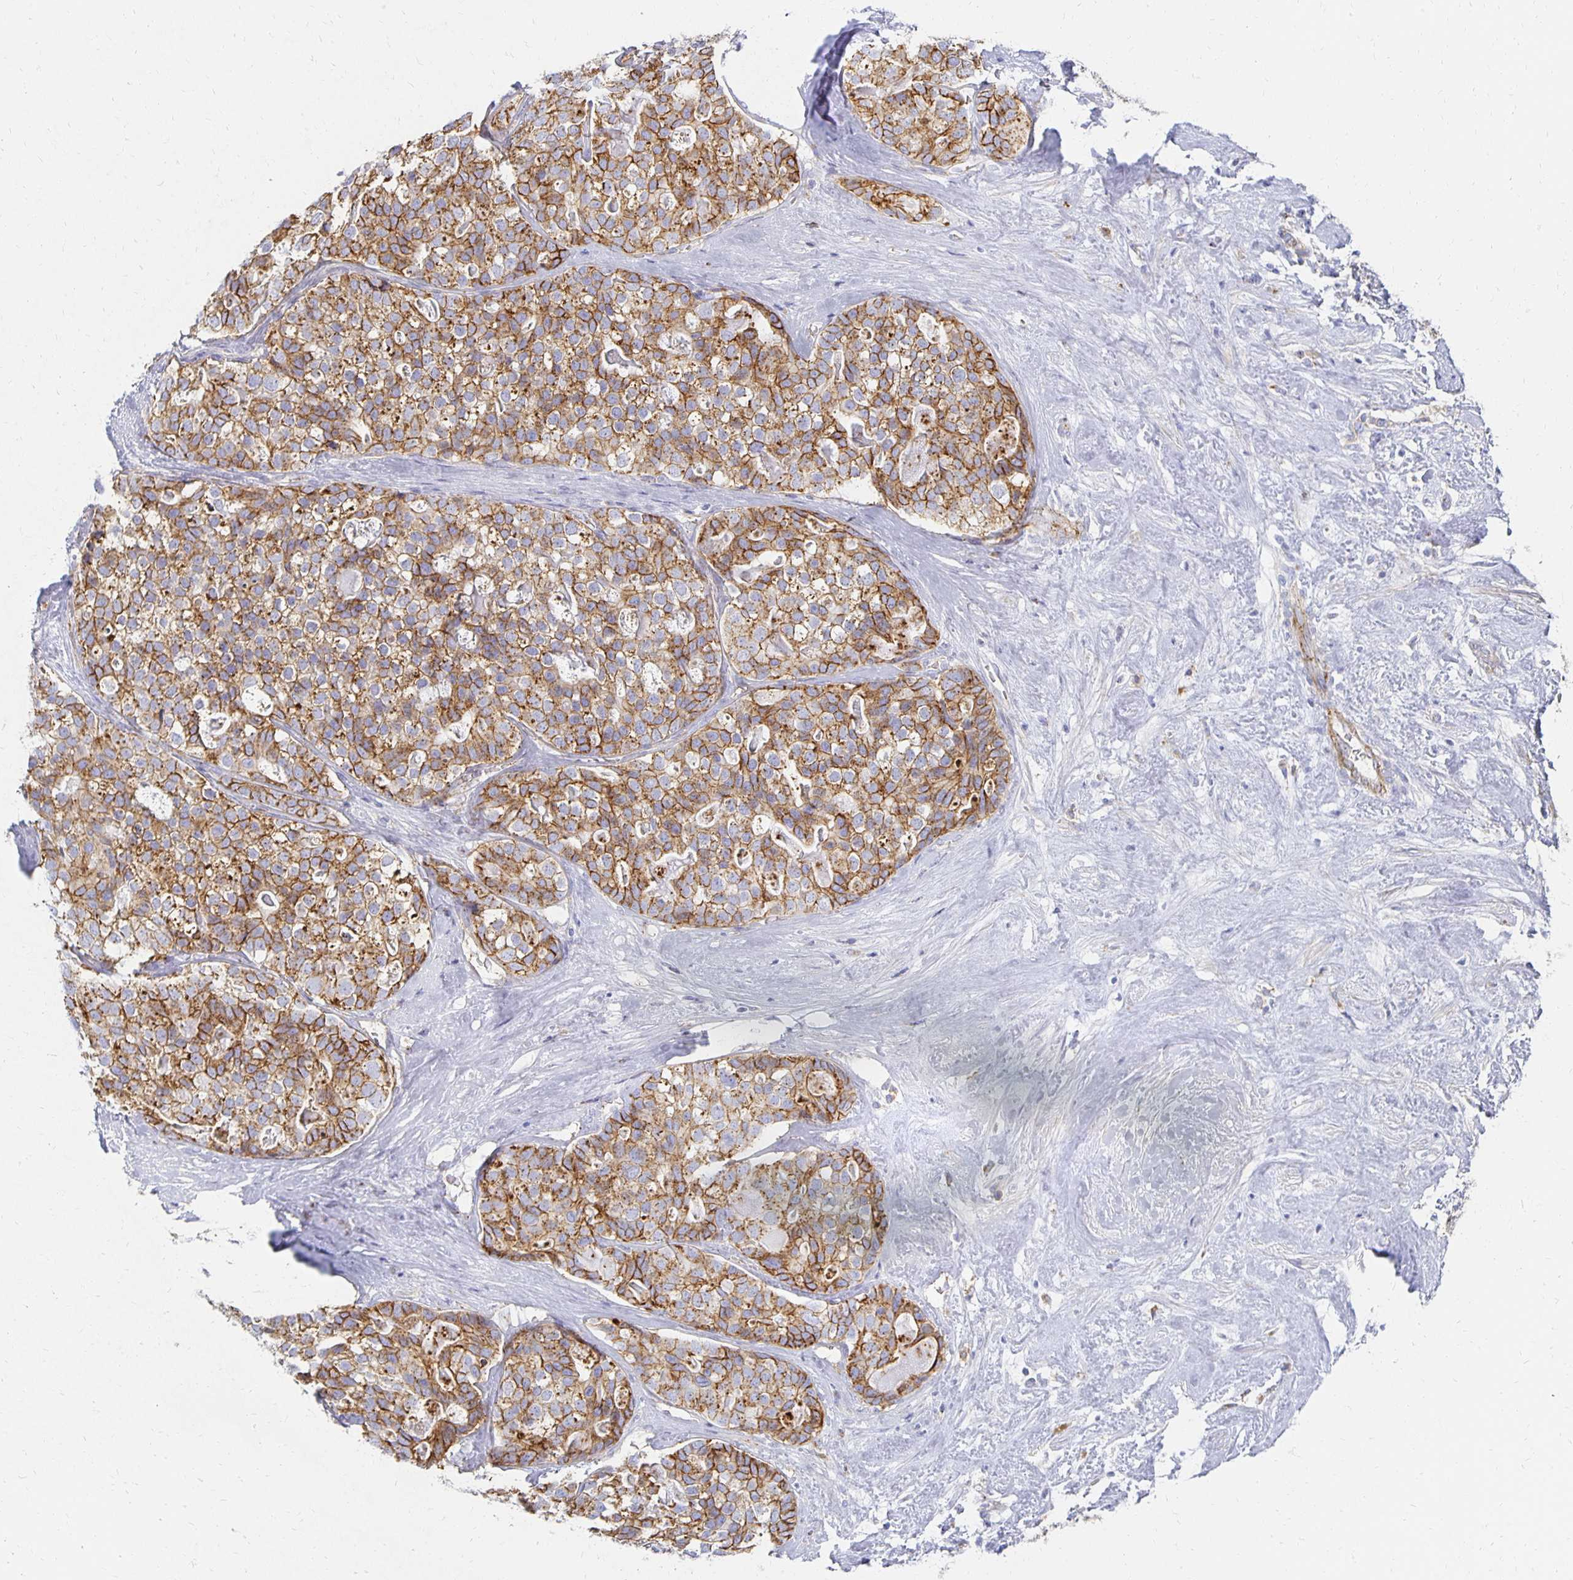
{"staining": {"intensity": "moderate", "quantity": ">75%", "location": "cytoplasmic/membranous"}, "tissue": "liver cancer", "cell_type": "Tumor cells", "image_type": "cancer", "snomed": [{"axis": "morphology", "description": "Cholangiocarcinoma"}, {"axis": "topography", "description": "Liver"}], "caption": "An IHC histopathology image of neoplastic tissue is shown. Protein staining in brown shows moderate cytoplasmic/membranous positivity in liver cancer (cholangiocarcinoma) within tumor cells.", "gene": "TAAR1", "patient": {"sex": "male", "age": 56}}